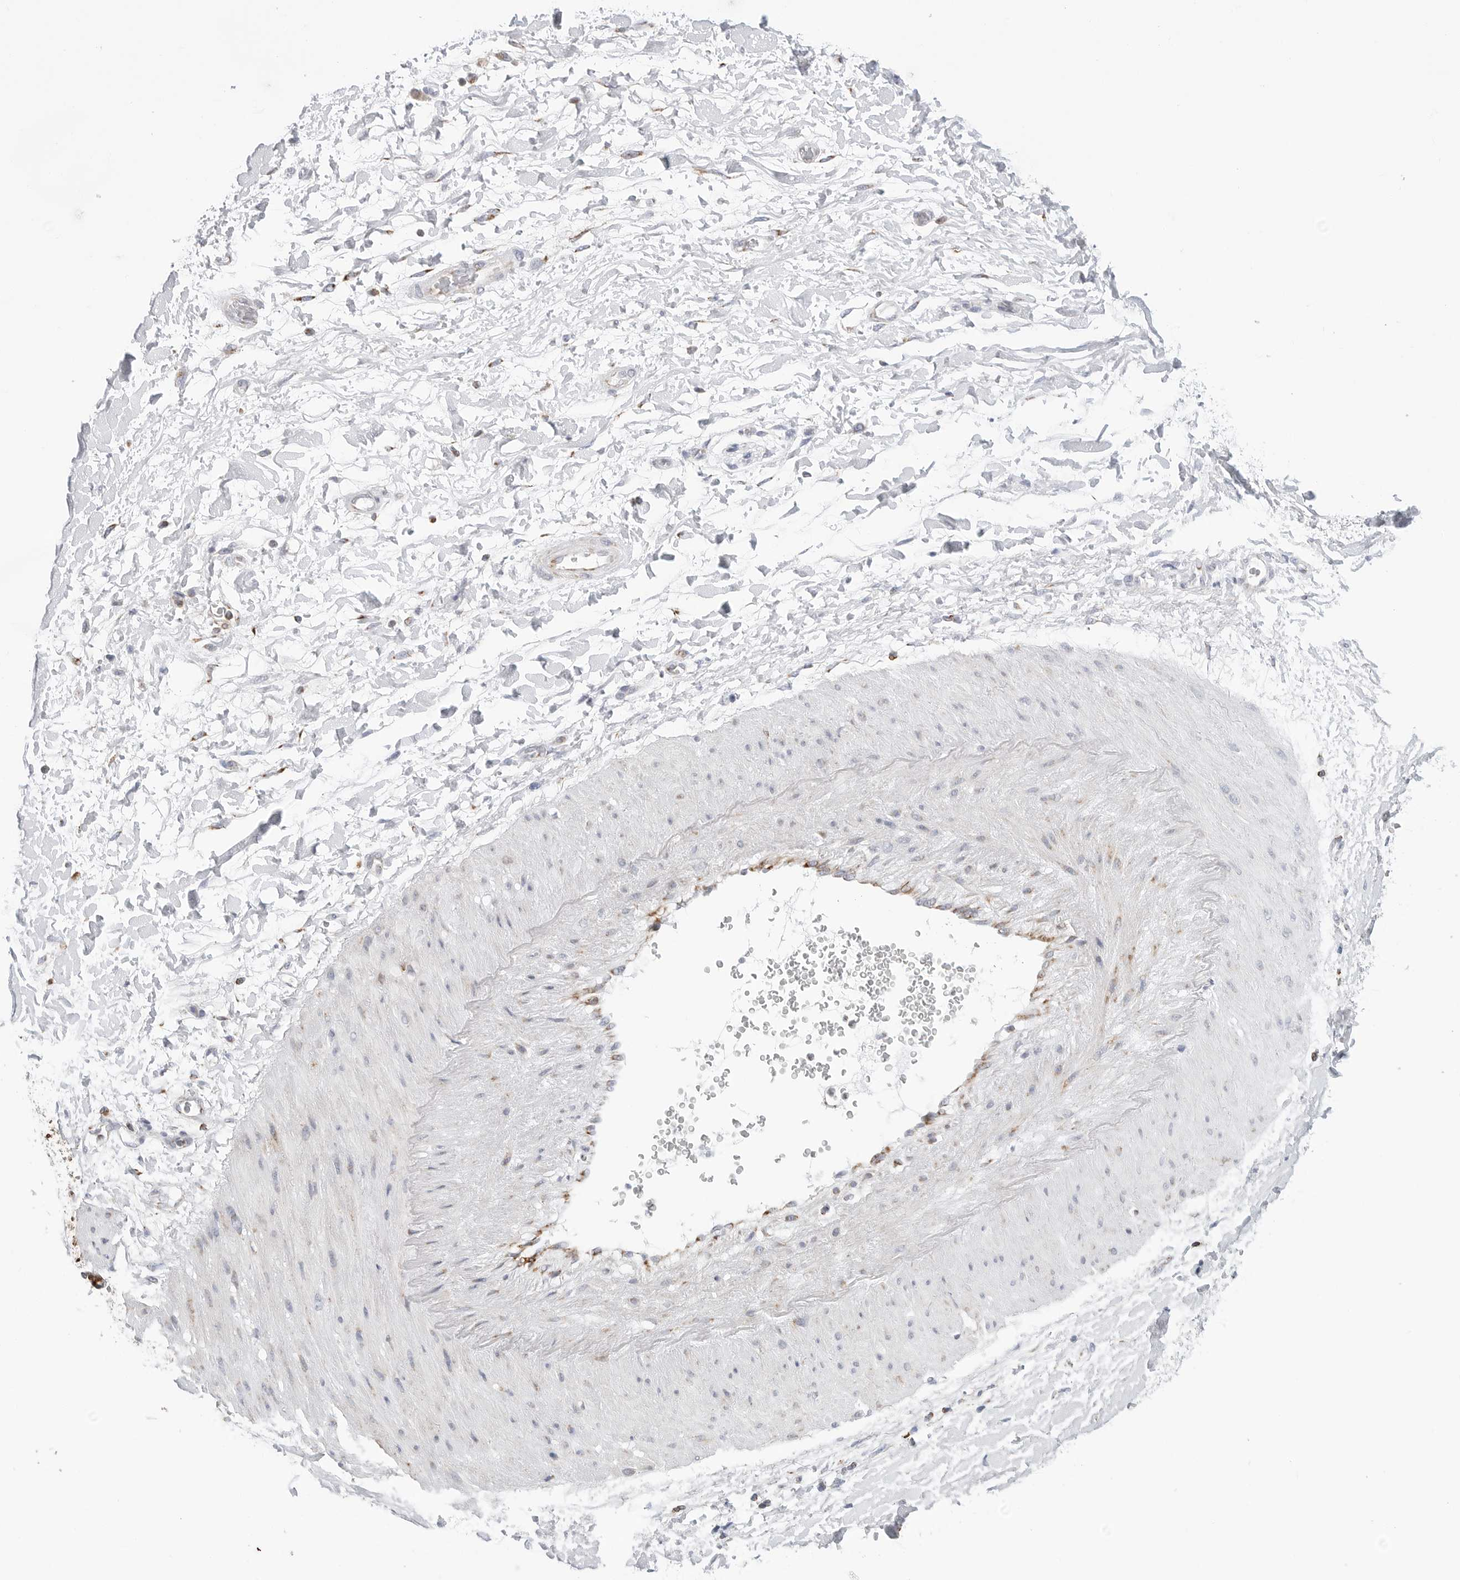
{"staining": {"intensity": "moderate", "quantity": "25%-75%", "location": "cytoplasmic/membranous"}, "tissue": "soft tissue", "cell_type": "Fibroblasts", "image_type": "normal", "snomed": [{"axis": "morphology", "description": "Normal tissue, NOS"}, {"axis": "morphology", "description": "Adenocarcinoma, NOS"}, {"axis": "topography", "description": "Pancreas"}, {"axis": "topography", "description": "Peripheral nerve tissue"}], "caption": "A brown stain shows moderate cytoplasmic/membranous staining of a protein in fibroblasts of benign soft tissue.", "gene": "ATP5IF1", "patient": {"sex": "male", "age": 59}}